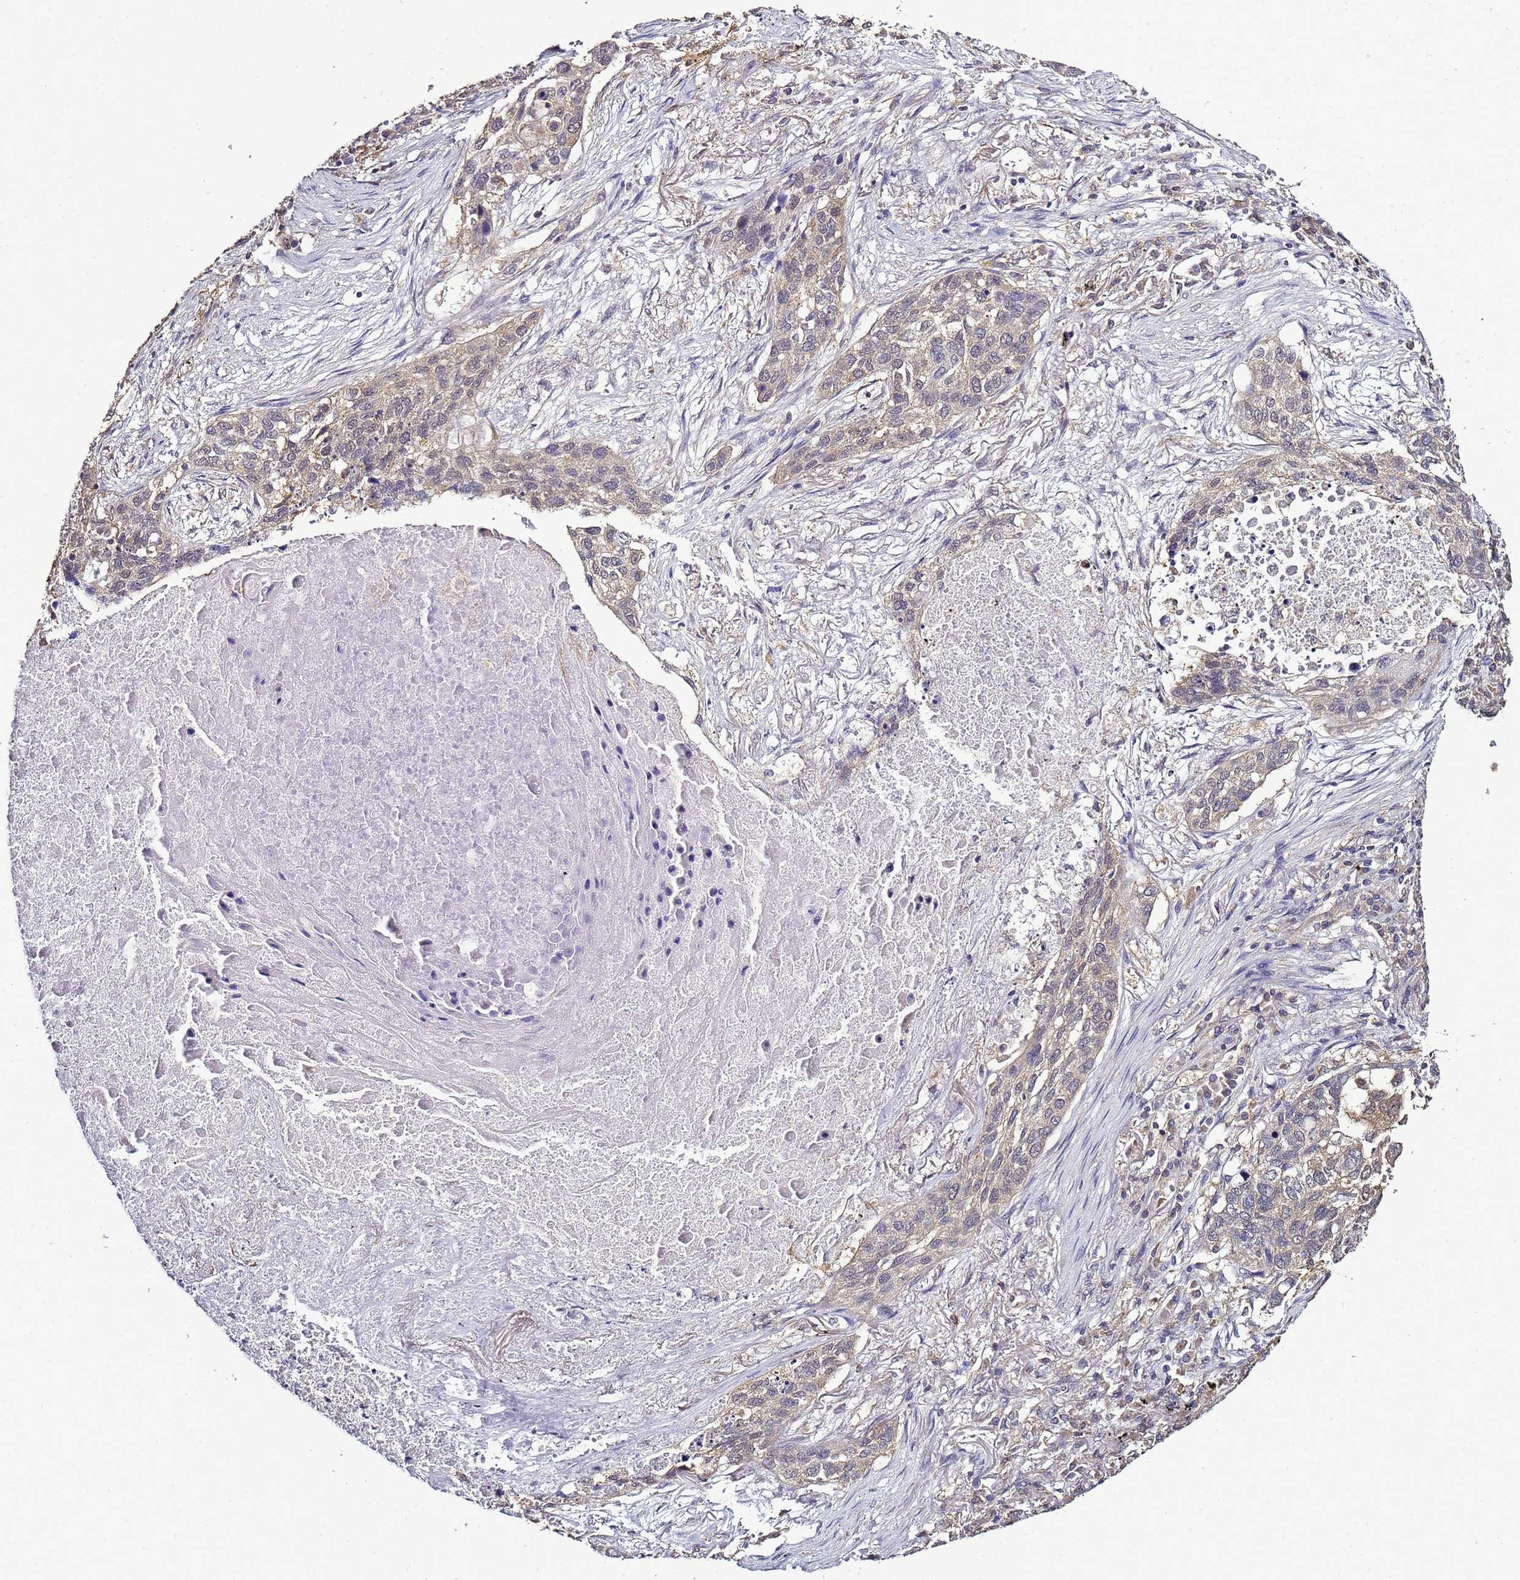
{"staining": {"intensity": "weak", "quantity": "25%-75%", "location": "cytoplasmic/membranous"}, "tissue": "lung cancer", "cell_type": "Tumor cells", "image_type": "cancer", "snomed": [{"axis": "morphology", "description": "Squamous cell carcinoma, NOS"}, {"axis": "topography", "description": "Lung"}], "caption": "Immunohistochemical staining of human lung cancer reveals weak cytoplasmic/membranous protein expression in approximately 25%-75% of tumor cells.", "gene": "ENOPH1", "patient": {"sex": "female", "age": 63}}